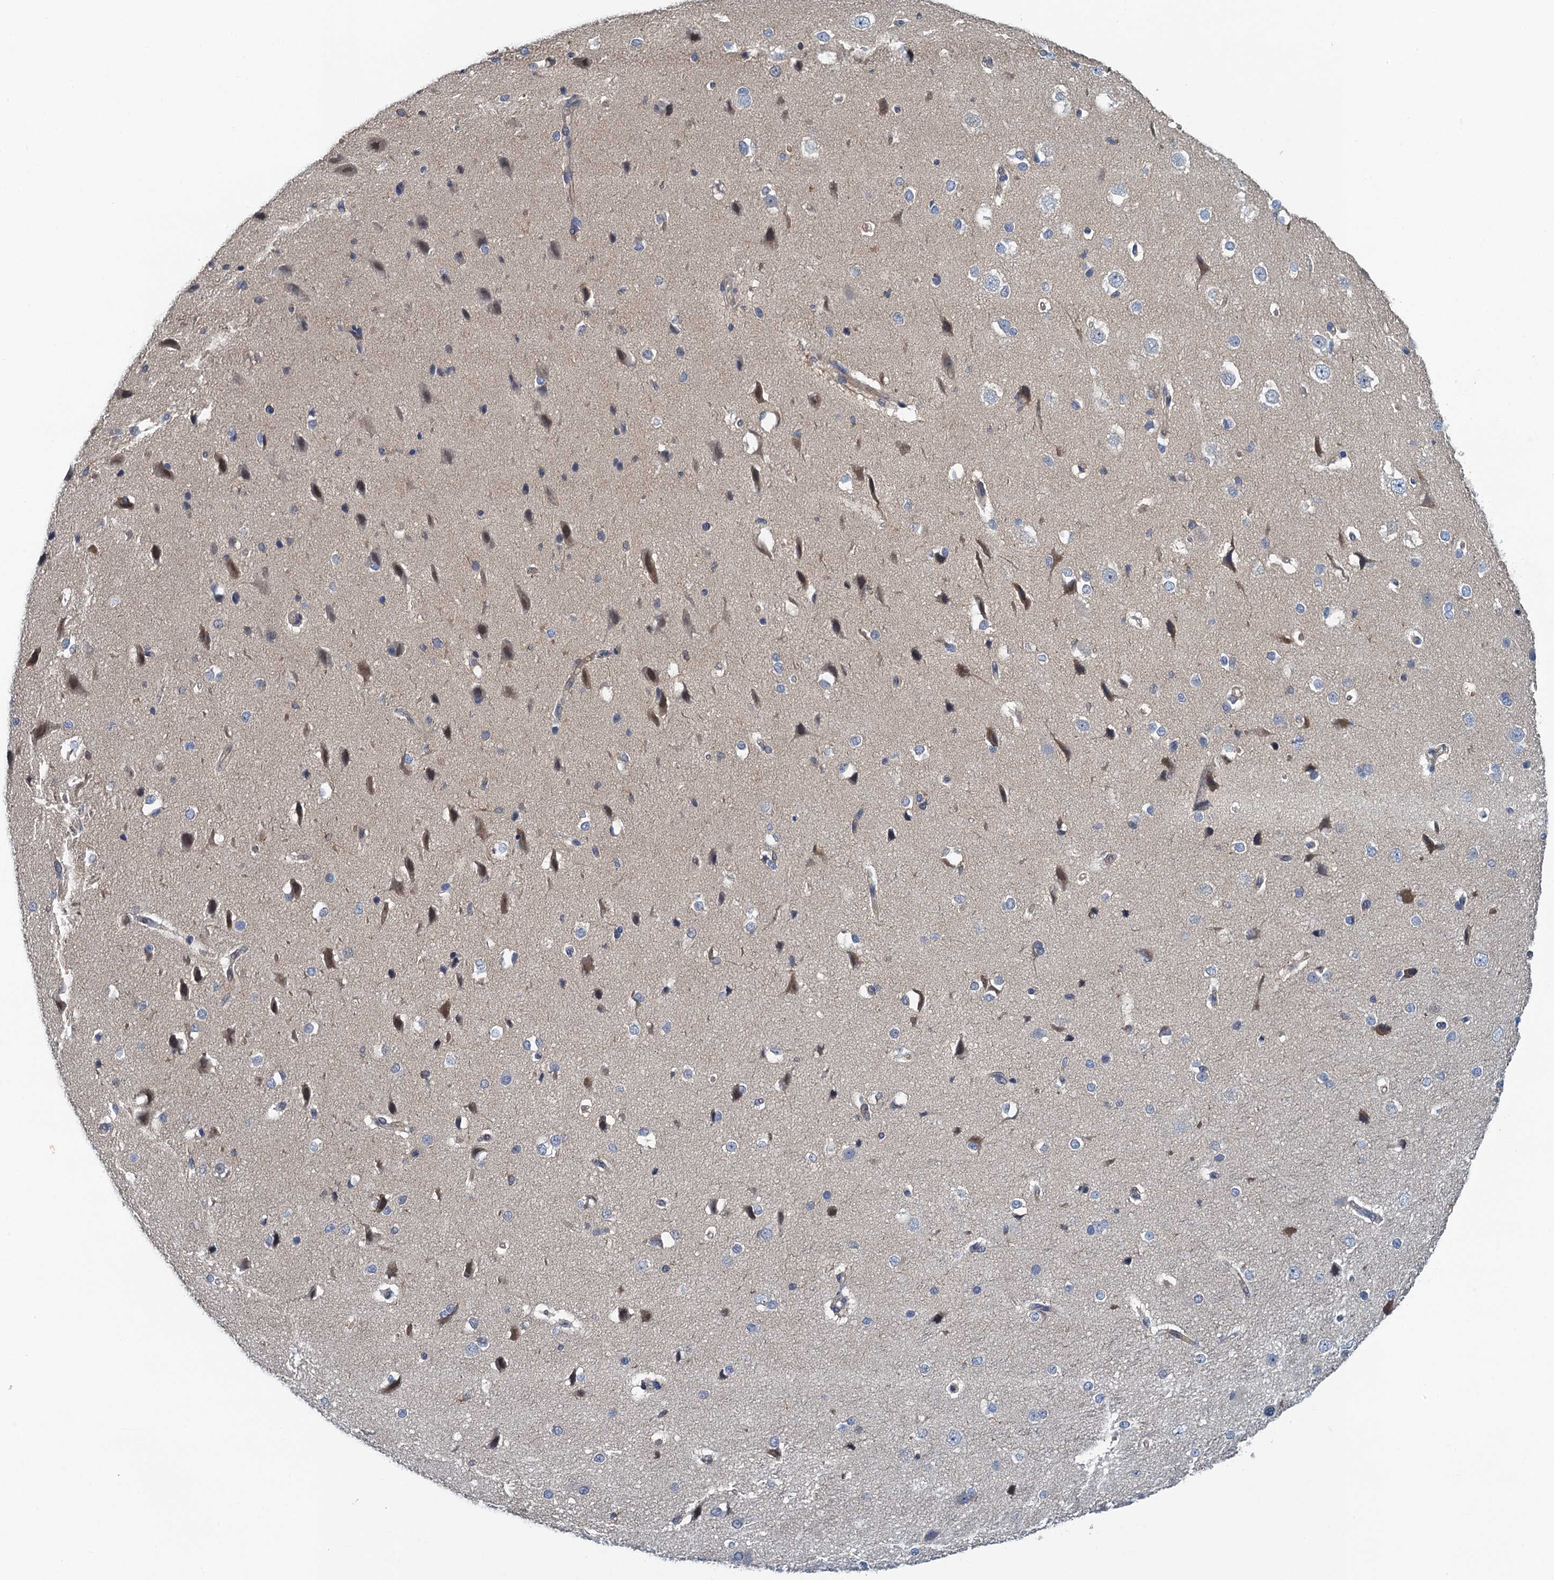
{"staining": {"intensity": "negative", "quantity": "none", "location": "none"}, "tissue": "cerebral cortex", "cell_type": "Endothelial cells", "image_type": "normal", "snomed": [{"axis": "morphology", "description": "Normal tissue, NOS"}, {"axis": "morphology", "description": "Developmental malformation"}, {"axis": "topography", "description": "Cerebral cortex"}], "caption": "Immunohistochemistry (IHC) photomicrograph of benign human cerebral cortex stained for a protein (brown), which reveals no staining in endothelial cells.", "gene": "NCKAP1L", "patient": {"sex": "female", "age": 30}}